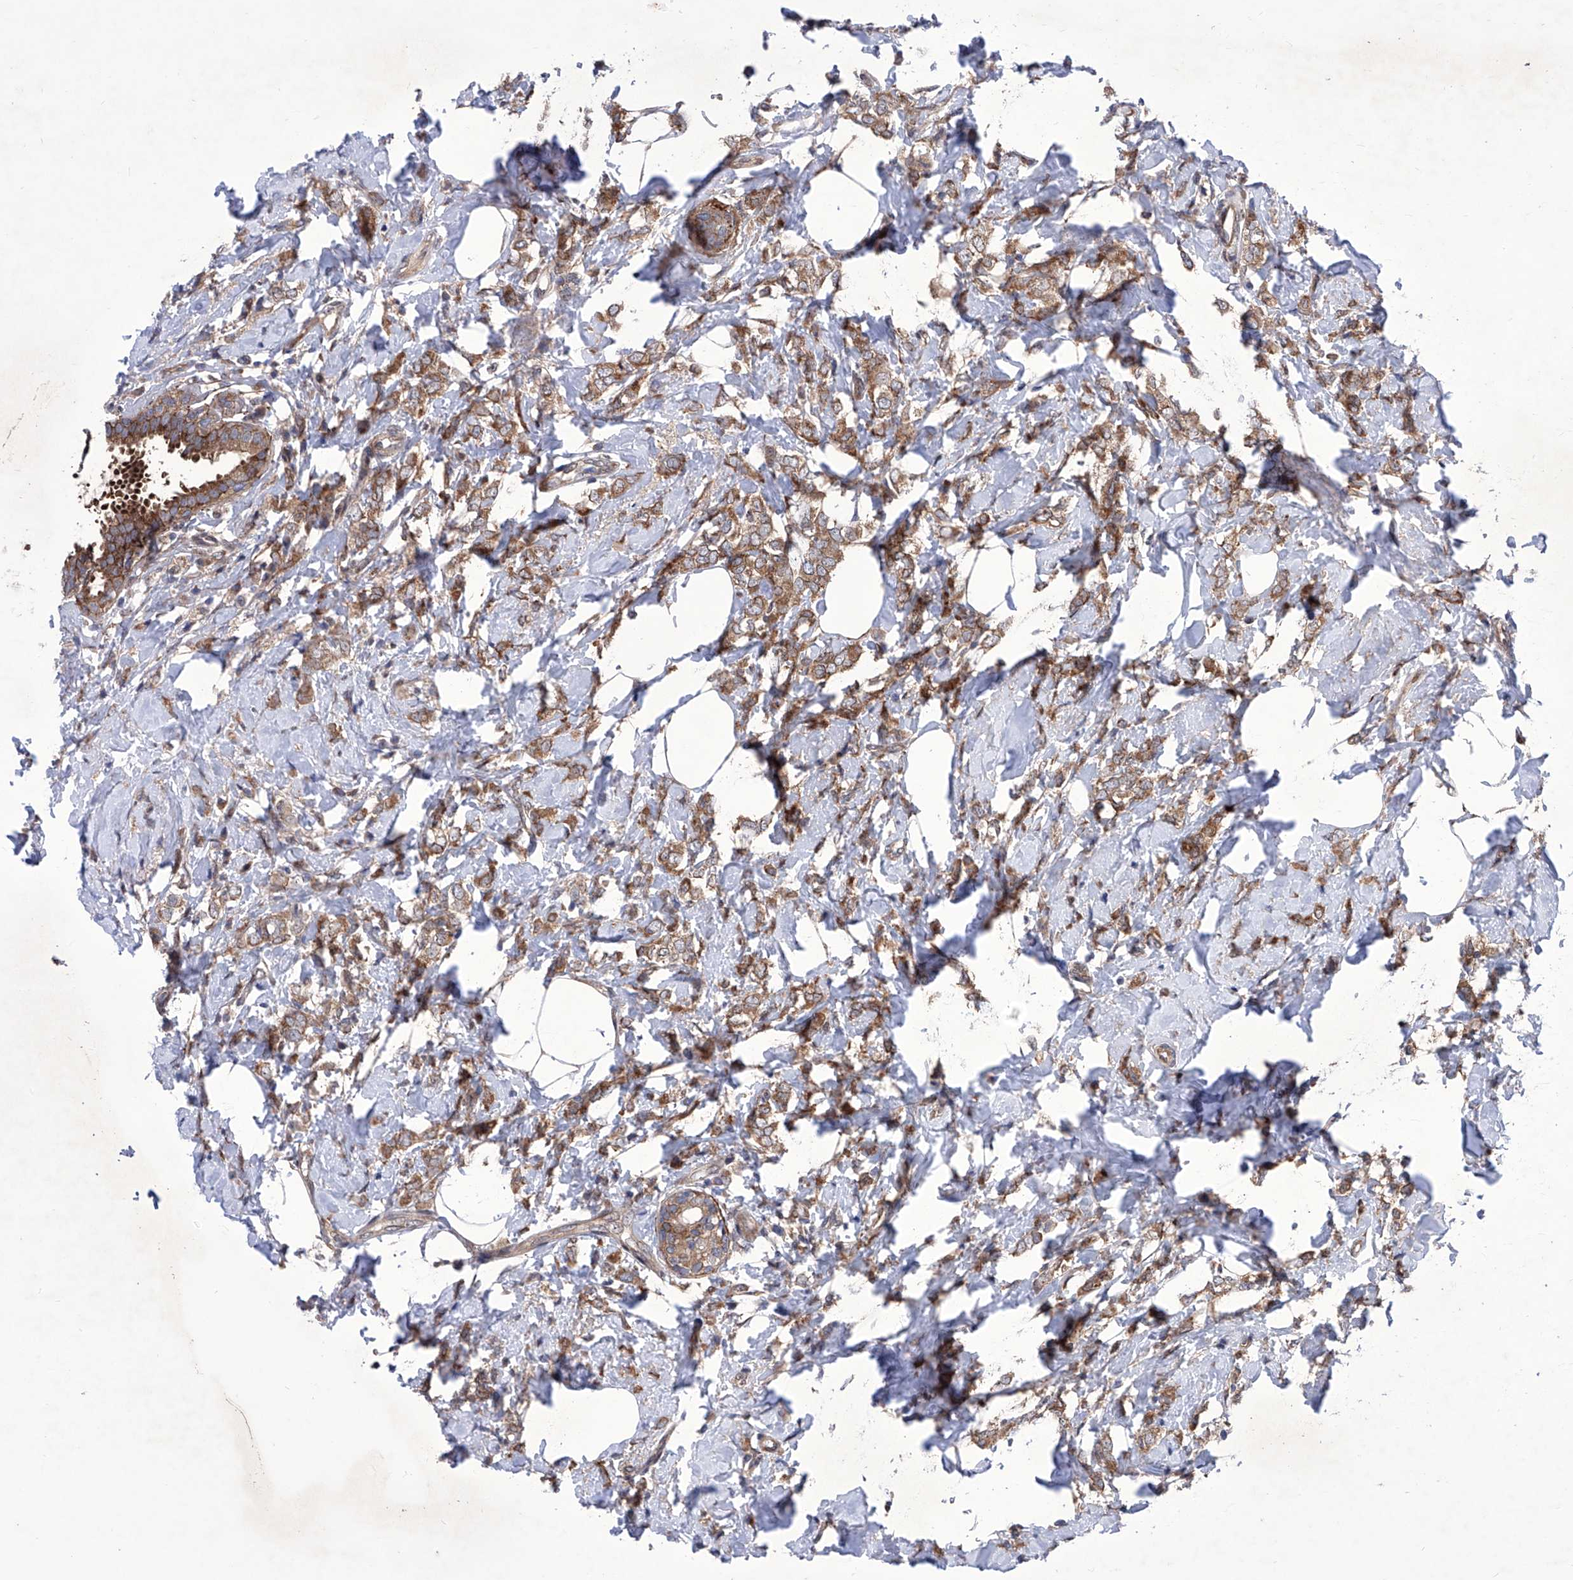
{"staining": {"intensity": "moderate", "quantity": ">75%", "location": "cytoplasmic/membranous"}, "tissue": "breast cancer", "cell_type": "Tumor cells", "image_type": "cancer", "snomed": [{"axis": "morphology", "description": "Lobular carcinoma"}, {"axis": "topography", "description": "Breast"}], "caption": "Protein staining of breast lobular carcinoma tissue exhibits moderate cytoplasmic/membranous expression in about >75% of tumor cells.", "gene": "KTI12", "patient": {"sex": "female", "age": 47}}